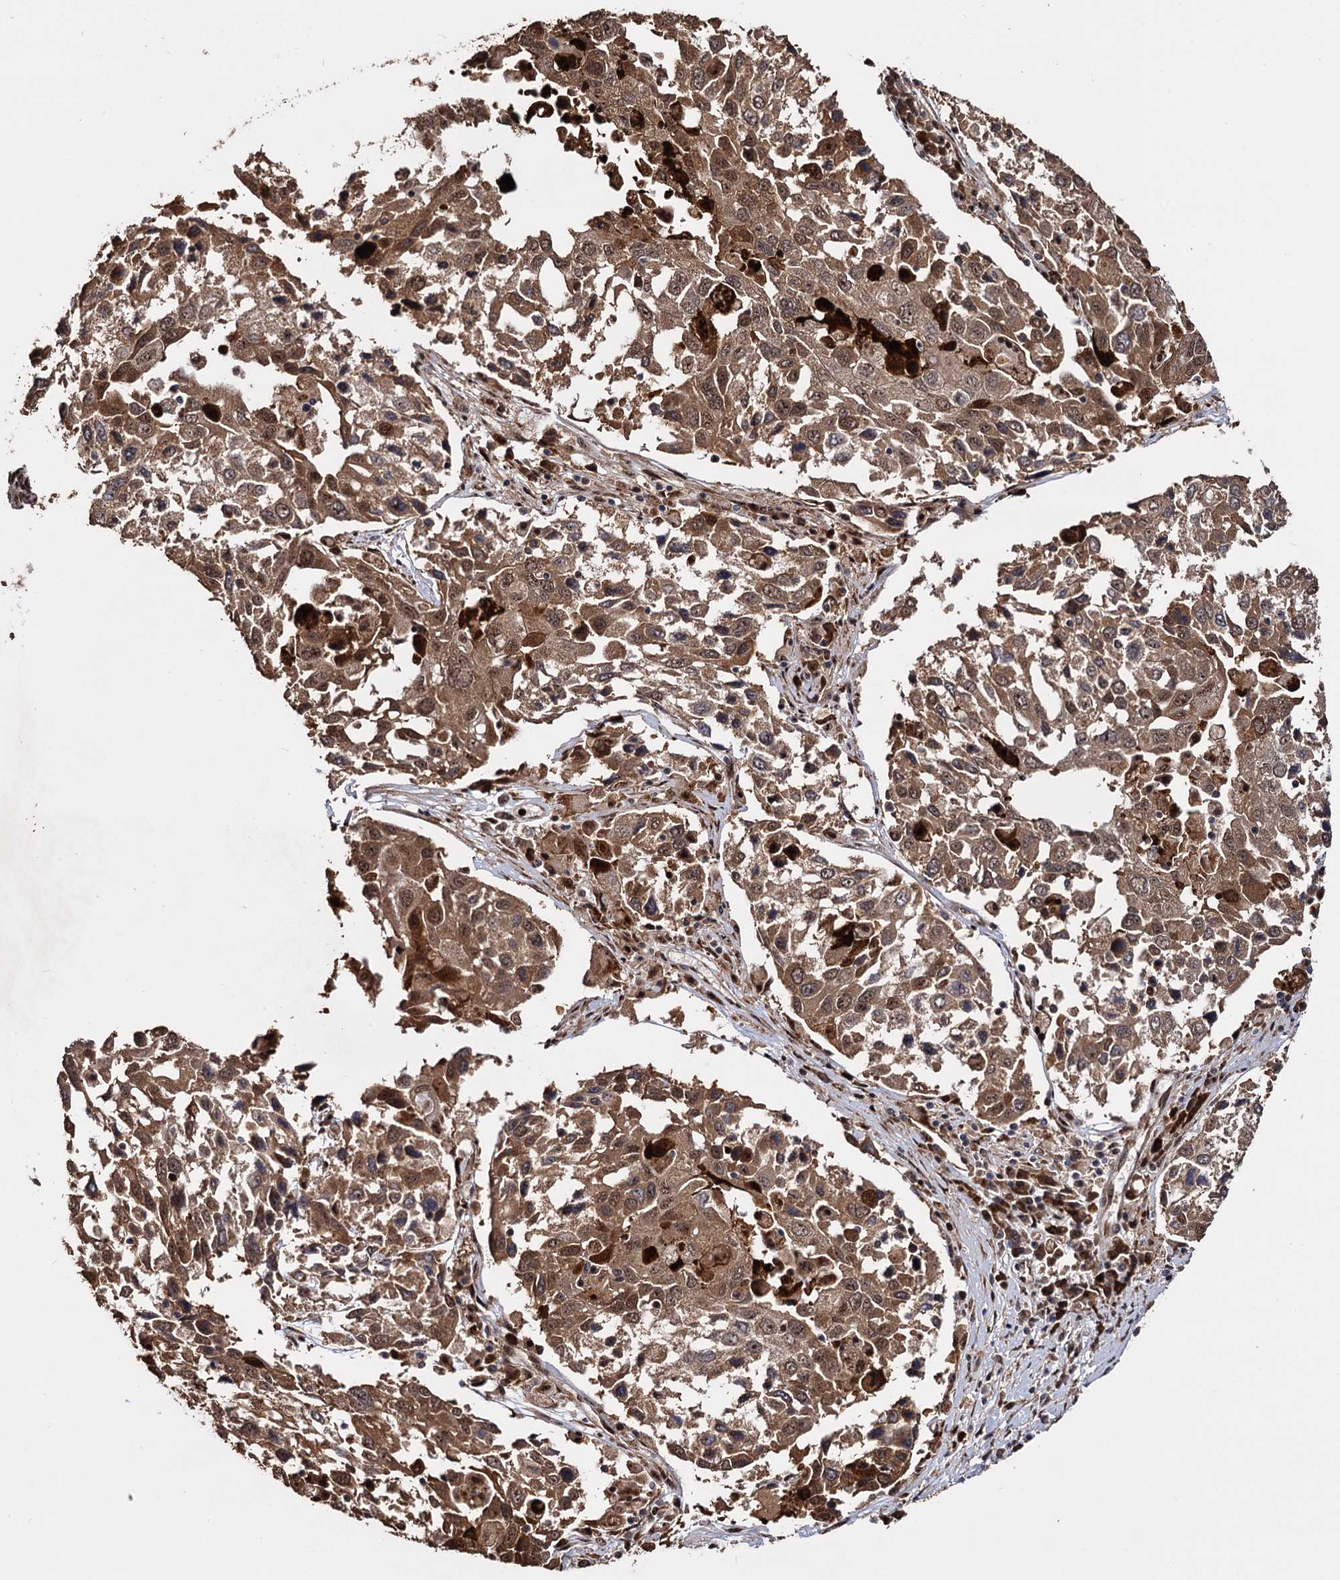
{"staining": {"intensity": "moderate", "quantity": ">75%", "location": "cytoplasmic/membranous,nuclear"}, "tissue": "lung cancer", "cell_type": "Tumor cells", "image_type": "cancer", "snomed": [{"axis": "morphology", "description": "Squamous cell carcinoma, NOS"}, {"axis": "topography", "description": "Lung"}], "caption": "A medium amount of moderate cytoplasmic/membranous and nuclear expression is seen in approximately >75% of tumor cells in lung cancer tissue.", "gene": "PIGB", "patient": {"sex": "male", "age": 65}}